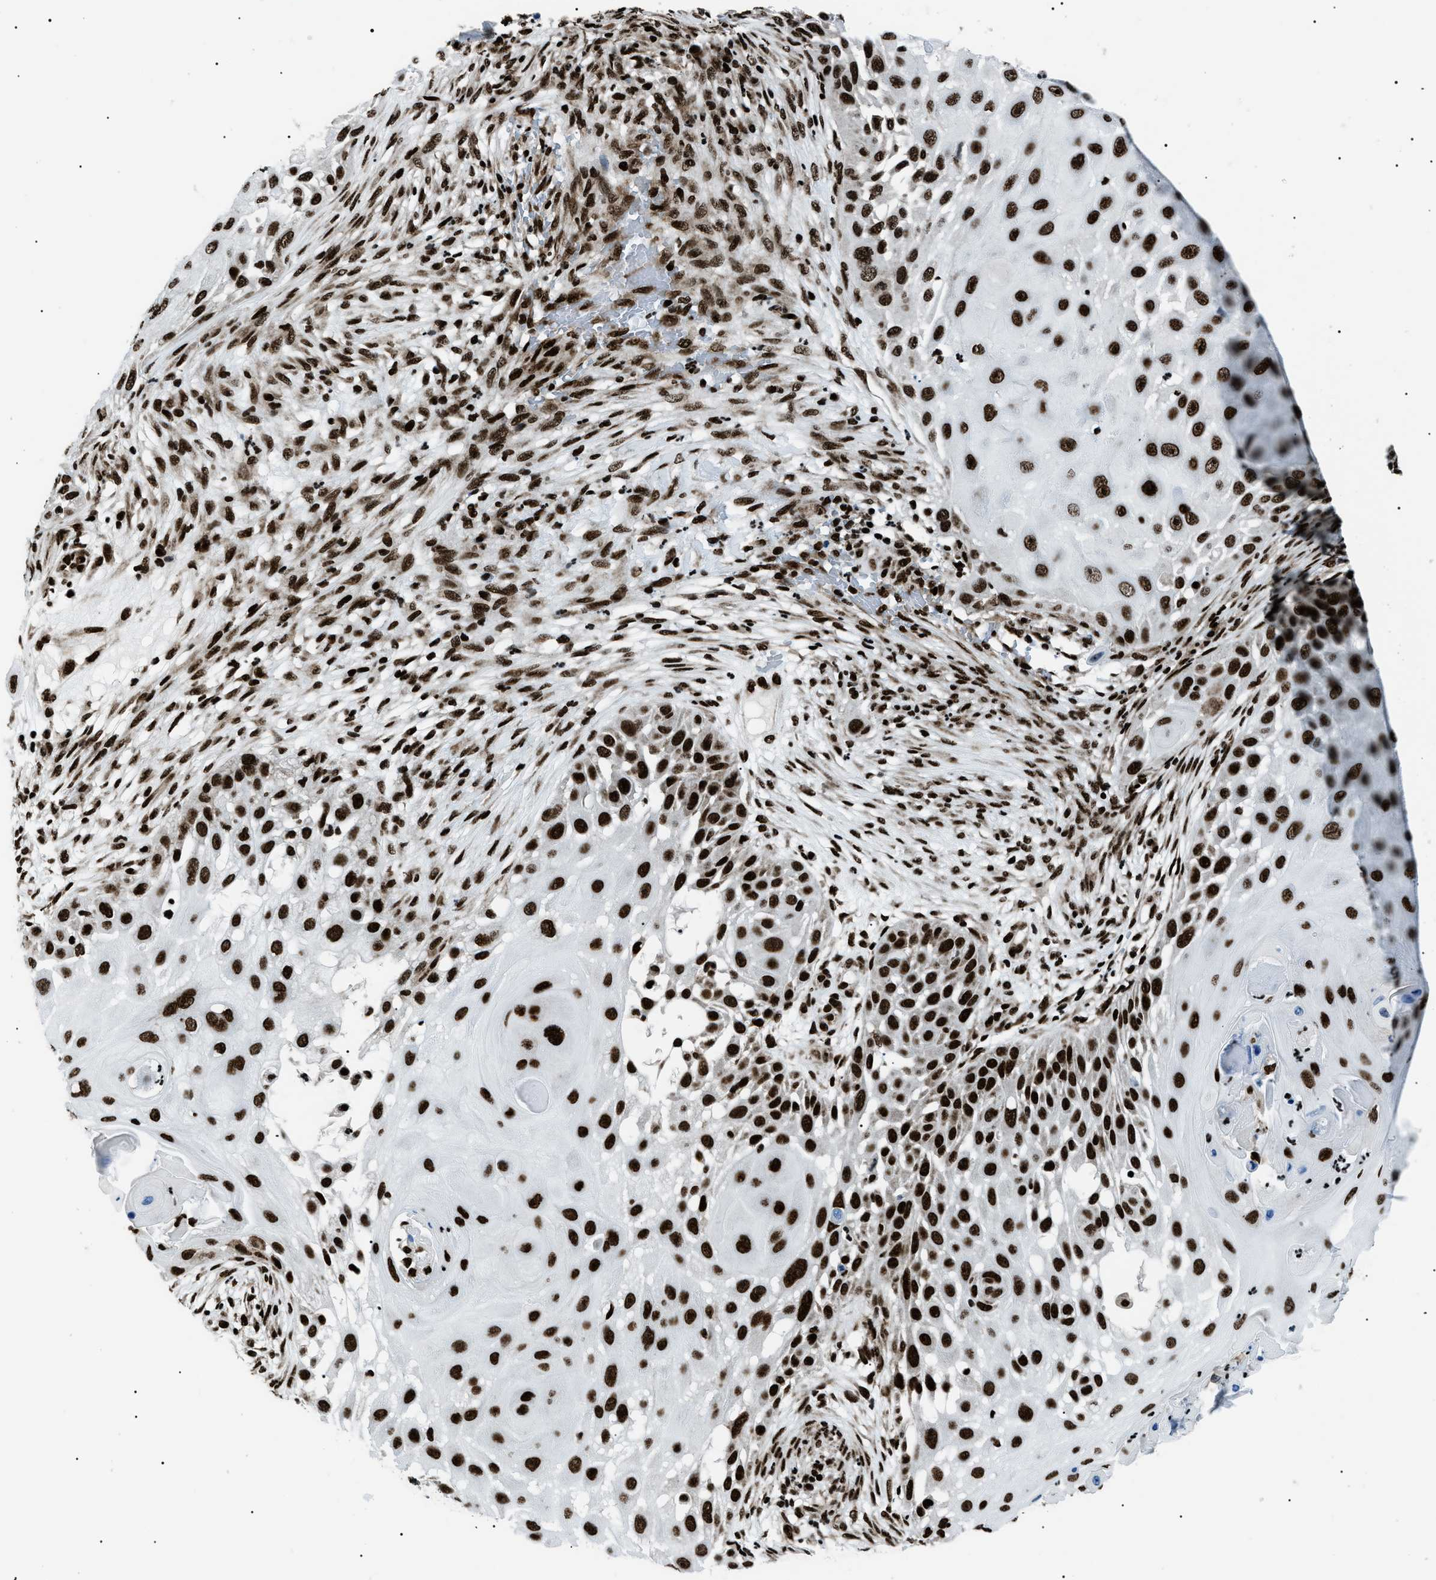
{"staining": {"intensity": "strong", "quantity": ">75%", "location": "nuclear"}, "tissue": "skin cancer", "cell_type": "Tumor cells", "image_type": "cancer", "snomed": [{"axis": "morphology", "description": "Squamous cell carcinoma, NOS"}, {"axis": "topography", "description": "Skin"}], "caption": "Strong nuclear positivity for a protein is seen in approximately >75% of tumor cells of squamous cell carcinoma (skin) using immunohistochemistry.", "gene": "HNRNPK", "patient": {"sex": "female", "age": 44}}